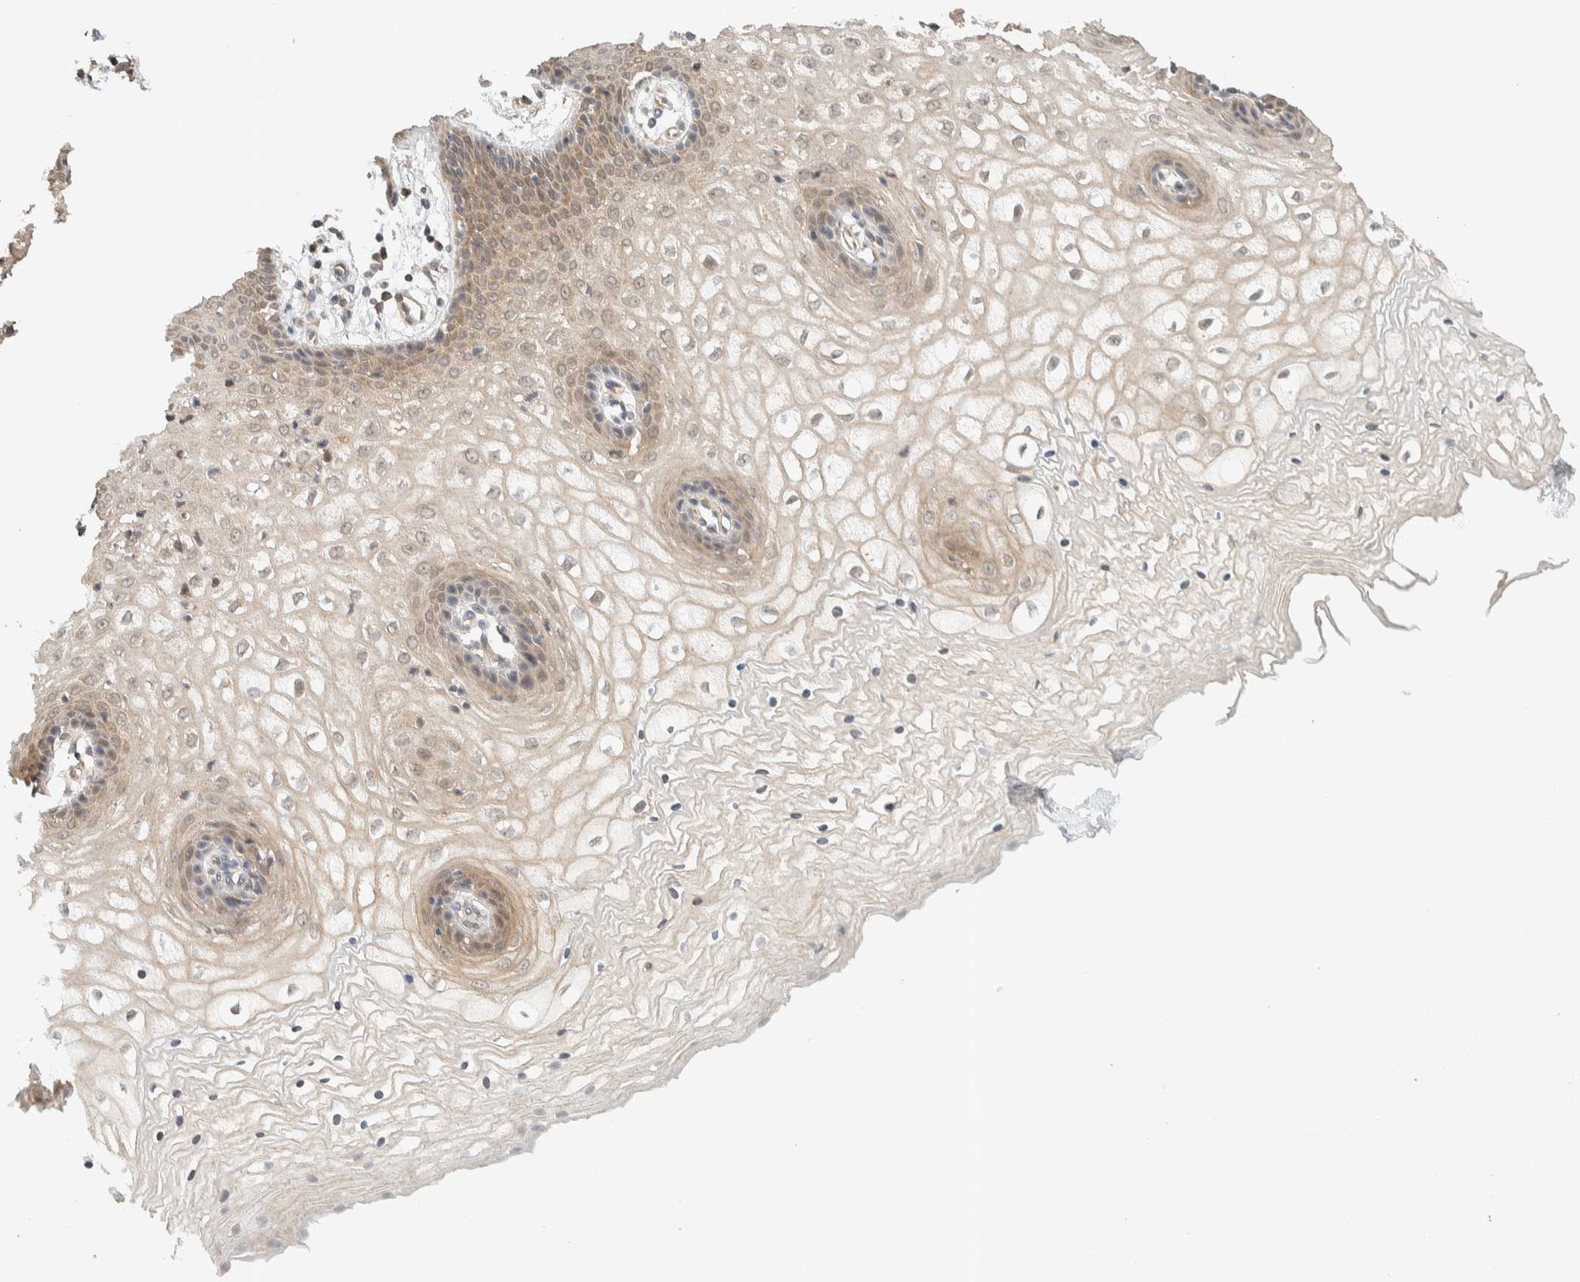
{"staining": {"intensity": "weak", "quantity": "25%-75%", "location": "cytoplasmic/membranous"}, "tissue": "vagina", "cell_type": "Squamous epithelial cells", "image_type": "normal", "snomed": [{"axis": "morphology", "description": "Normal tissue, NOS"}, {"axis": "topography", "description": "Vagina"}], "caption": "The image displays staining of normal vagina, revealing weak cytoplasmic/membranous protein positivity (brown color) within squamous epithelial cells.", "gene": "ADSS2", "patient": {"sex": "female", "age": 34}}